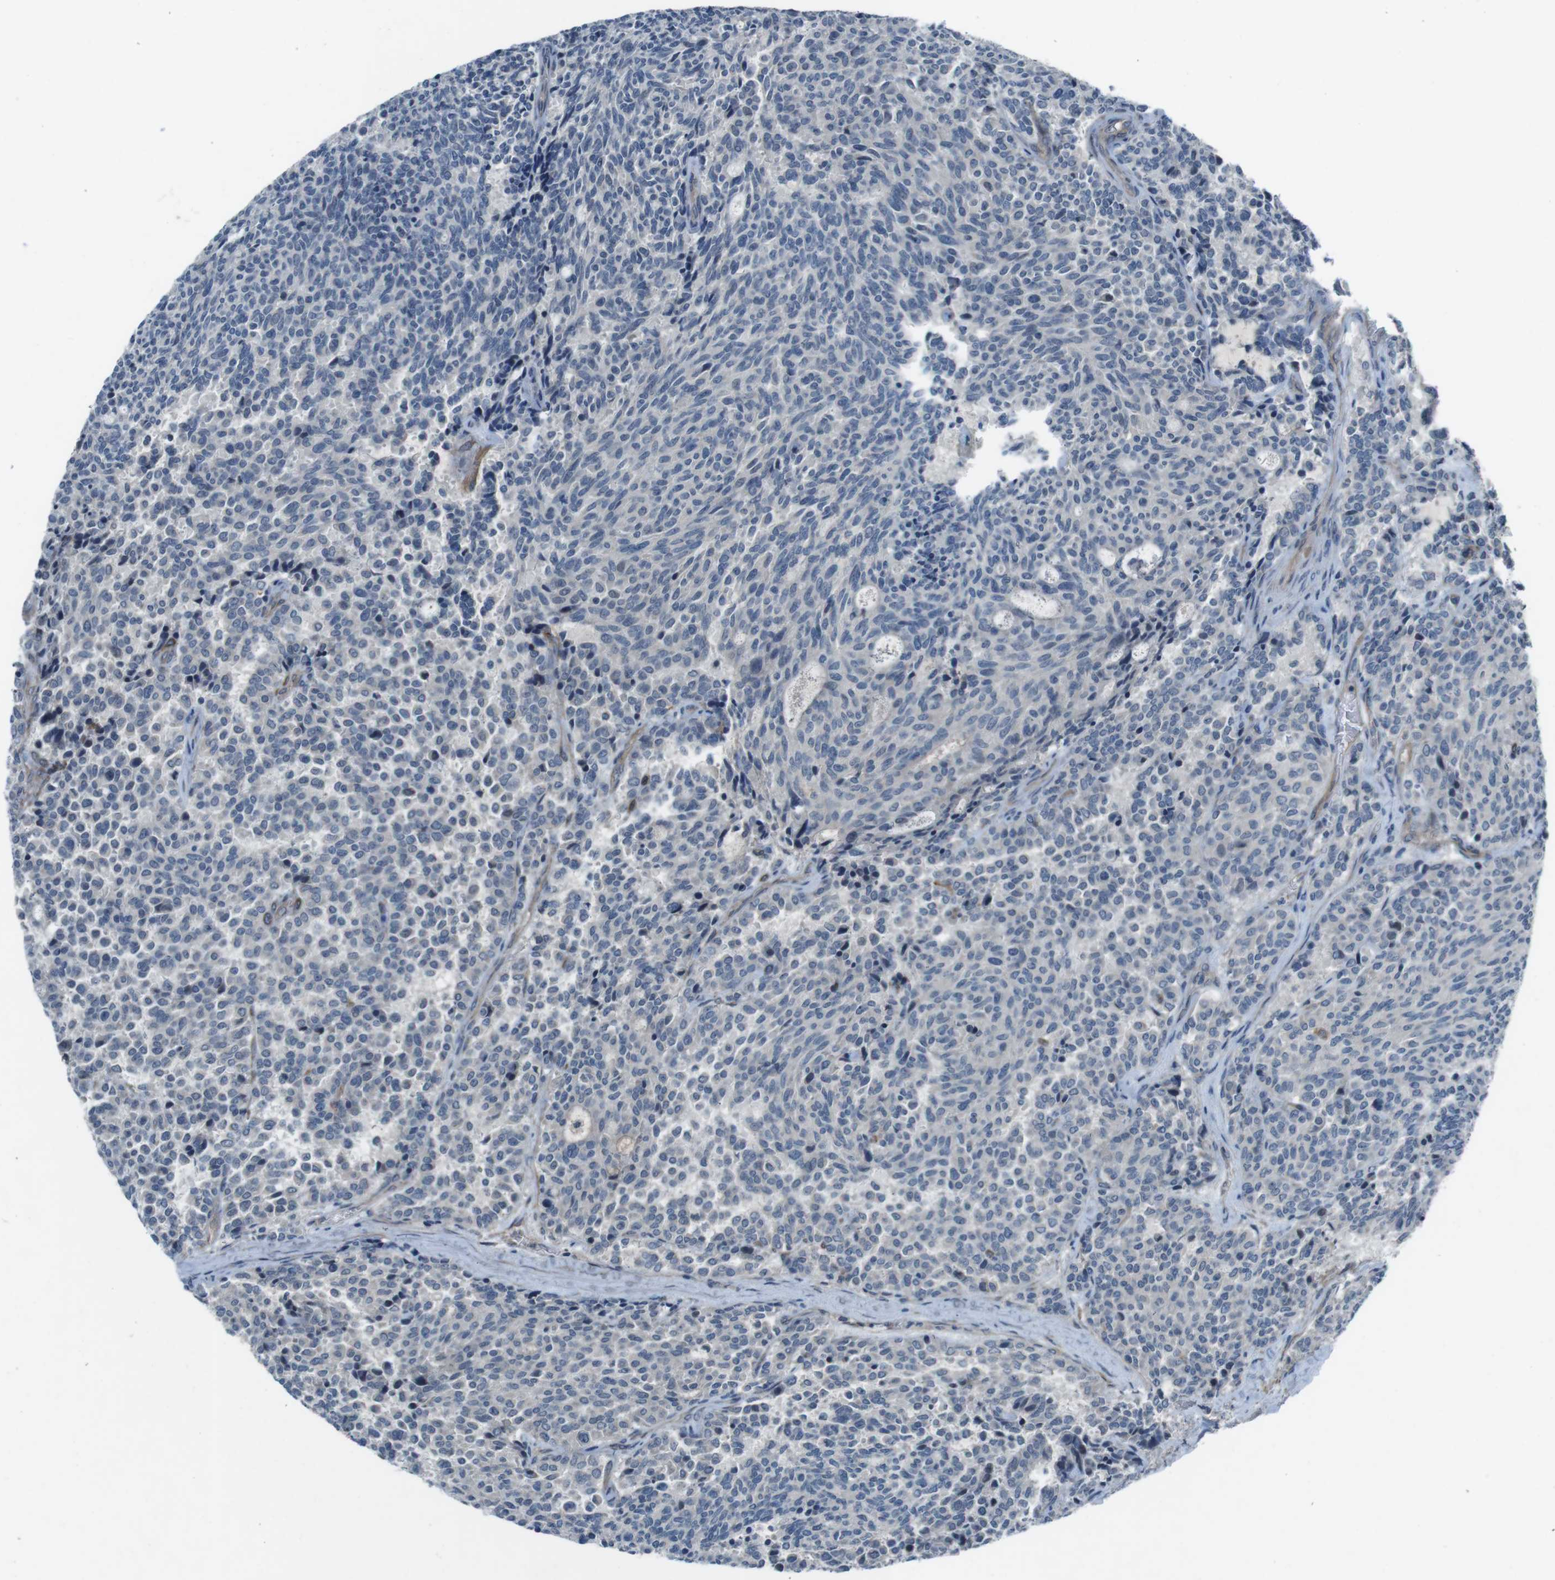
{"staining": {"intensity": "negative", "quantity": "none", "location": "none"}, "tissue": "carcinoid", "cell_type": "Tumor cells", "image_type": "cancer", "snomed": [{"axis": "morphology", "description": "Carcinoid, malignant, NOS"}, {"axis": "topography", "description": "Pancreas"}], "caption": "There is no significant expression in tumor cells of carcinoid.", "gene": "ANK2", "patient": {"sex": "female", "age": 54}}